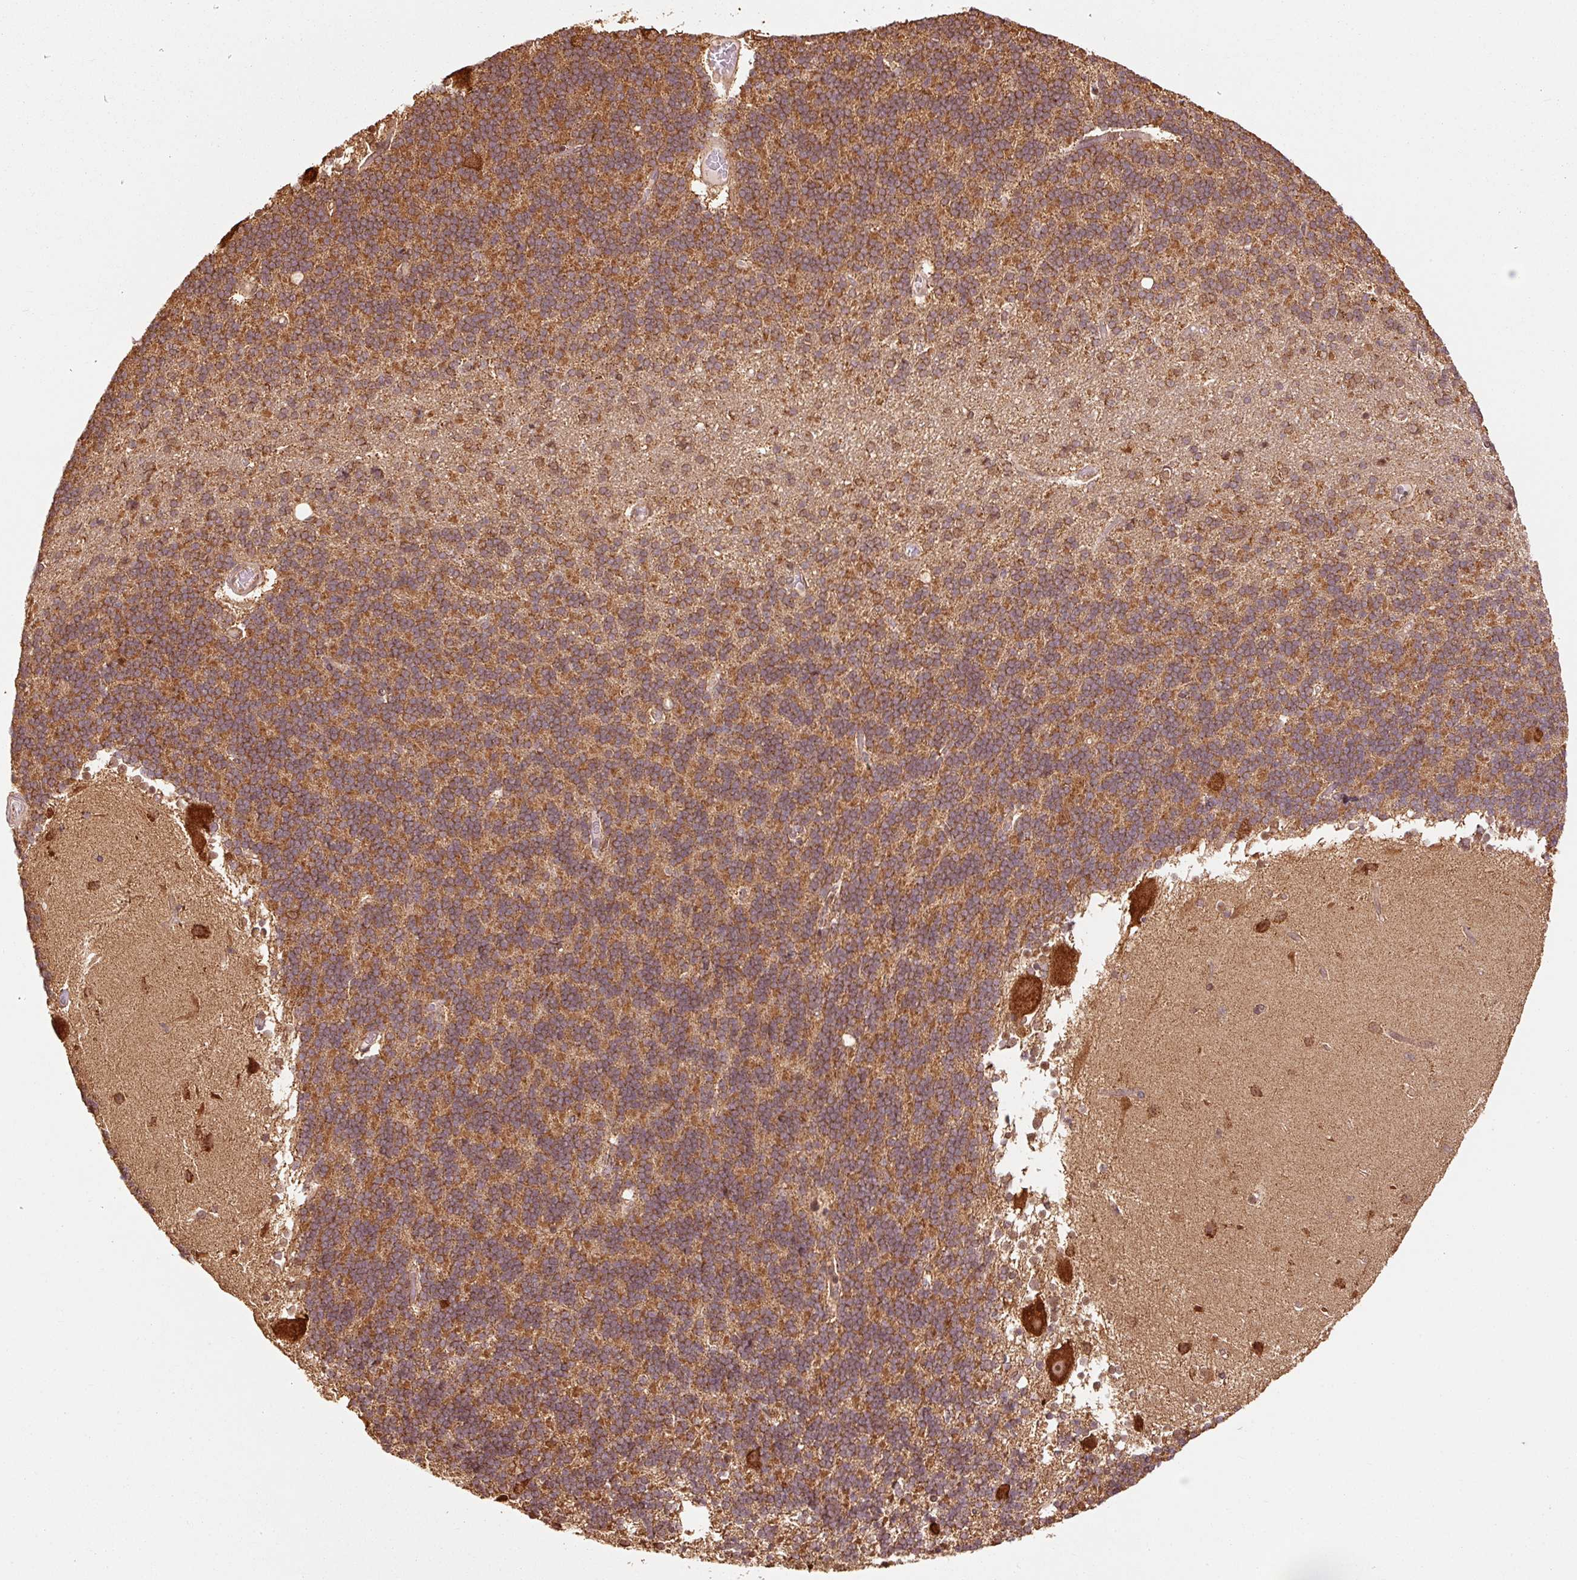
{"staining": {"intensity": "moderate", "quantity": ">75%", "location": "cytoplasmic/membranous"}, "tissue": "cerebellum", "cell_type": "Cells in granular layer", "image_type": "normal", "snomed": [{"axis": "morphology", "description": "Normal tissue, NOS"}, {"axis": "topography", "description": "Cerebellum"}], "caption": "Brown immunohistochemical staining in benign human cerebellum exhibits moderate cytoplasmic/membranous staining in approximately >75% of cells in granular layer. (DAB (3,3'-diaminobenzidine) = brown stain, brightfield microscopy at high magnification).", "gene": "MRPL16", "patient": {"sex": "female", "age": 54}}